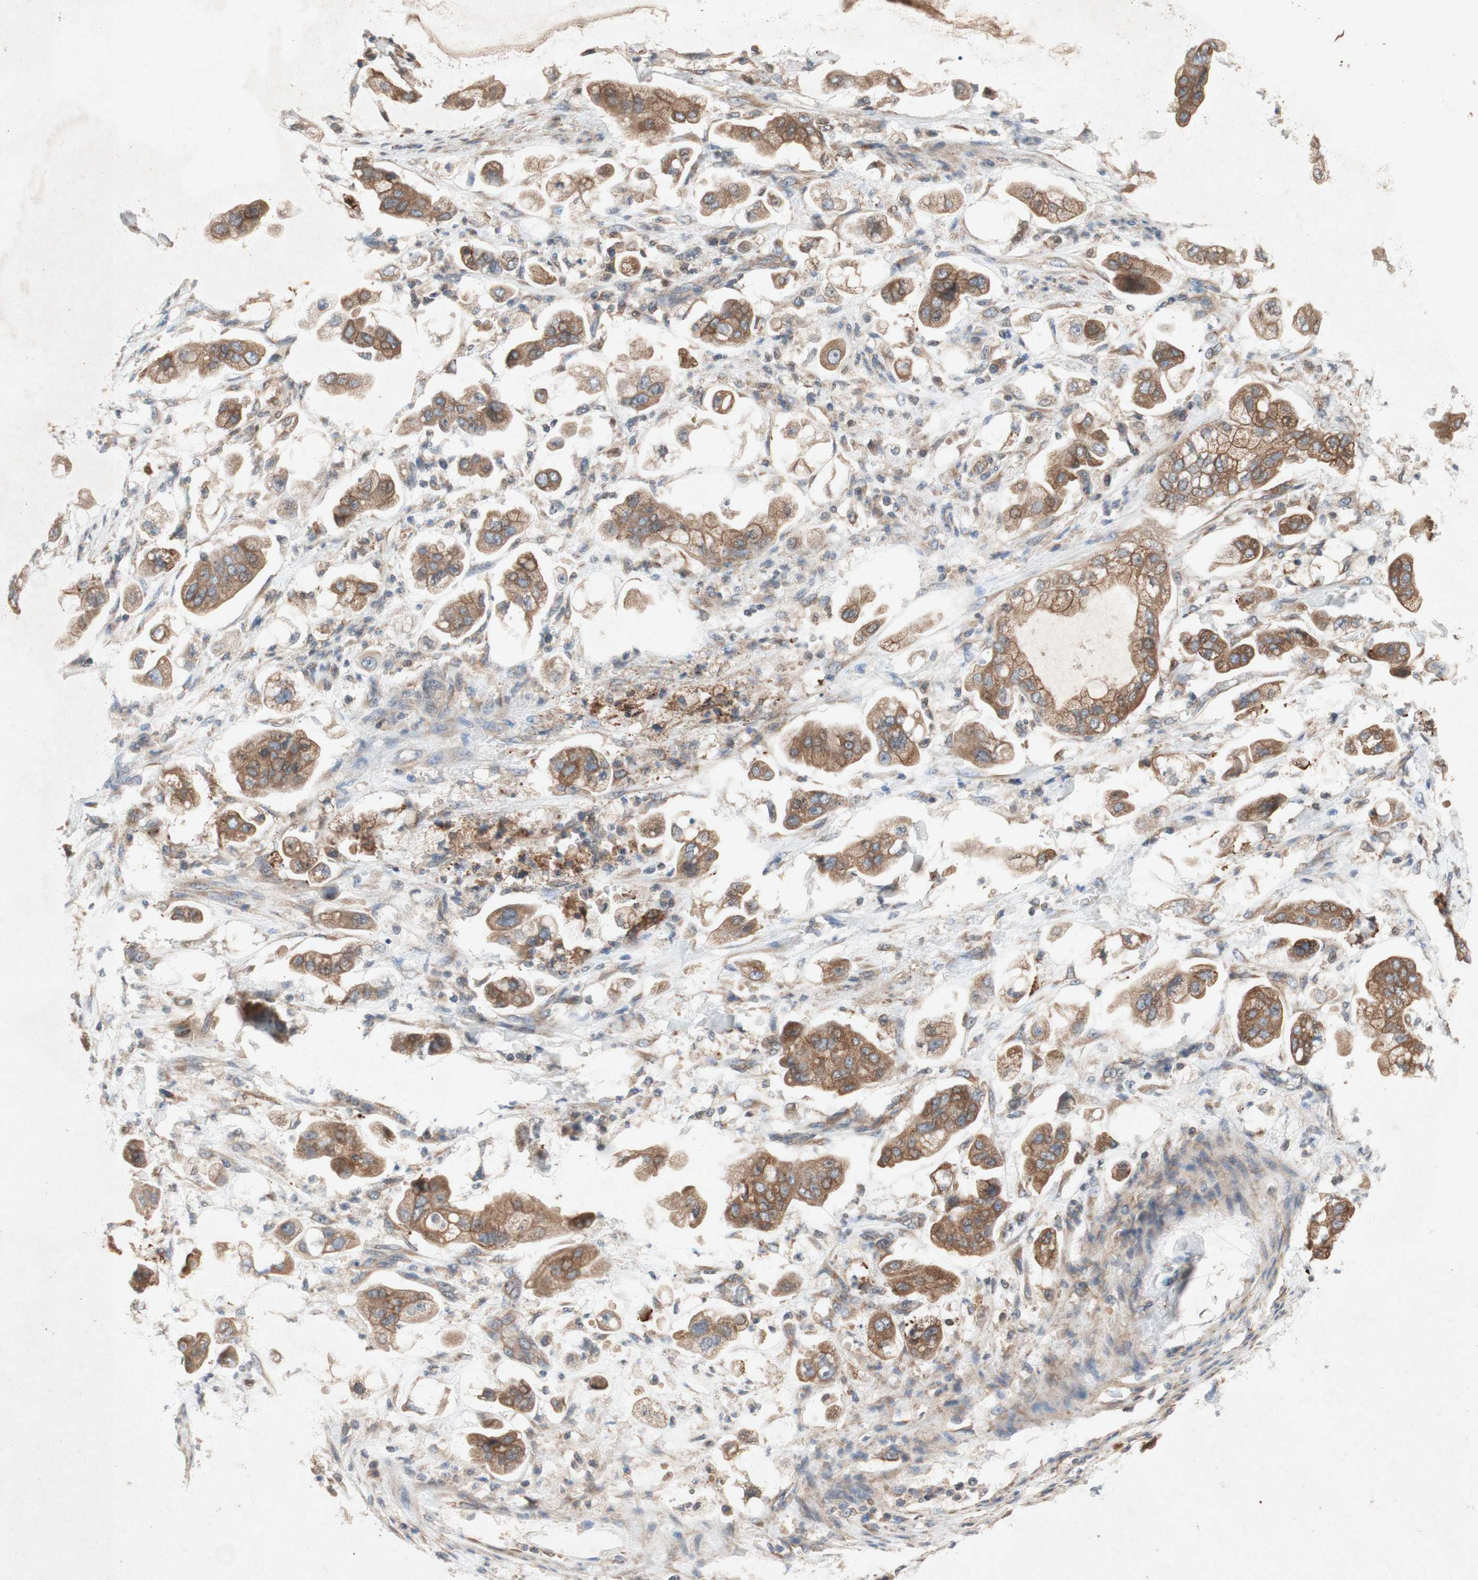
{"staining": {"intensity": "moderate", "quantity": ">75%", "location": "cytoplasmic/membranous"}, "tissue": "stomach cancer", "cell_type": "Tumor cells", "image_type": "cancer", "snomed": [{"axis": "morphology", "description": "Adenocarcinoma, NOS"}, {"axis": "topography", "description": "Stomach"}], "caption": "The photomicrograph reveals immunohistochemical staining of stomach adenocarcinoma. There is moderate cytoplasmic/membranous staining is present in approximately >75% of tumor cells.", "gene": "SOCS2", "patient": {"sex": "male", "age": 62}}